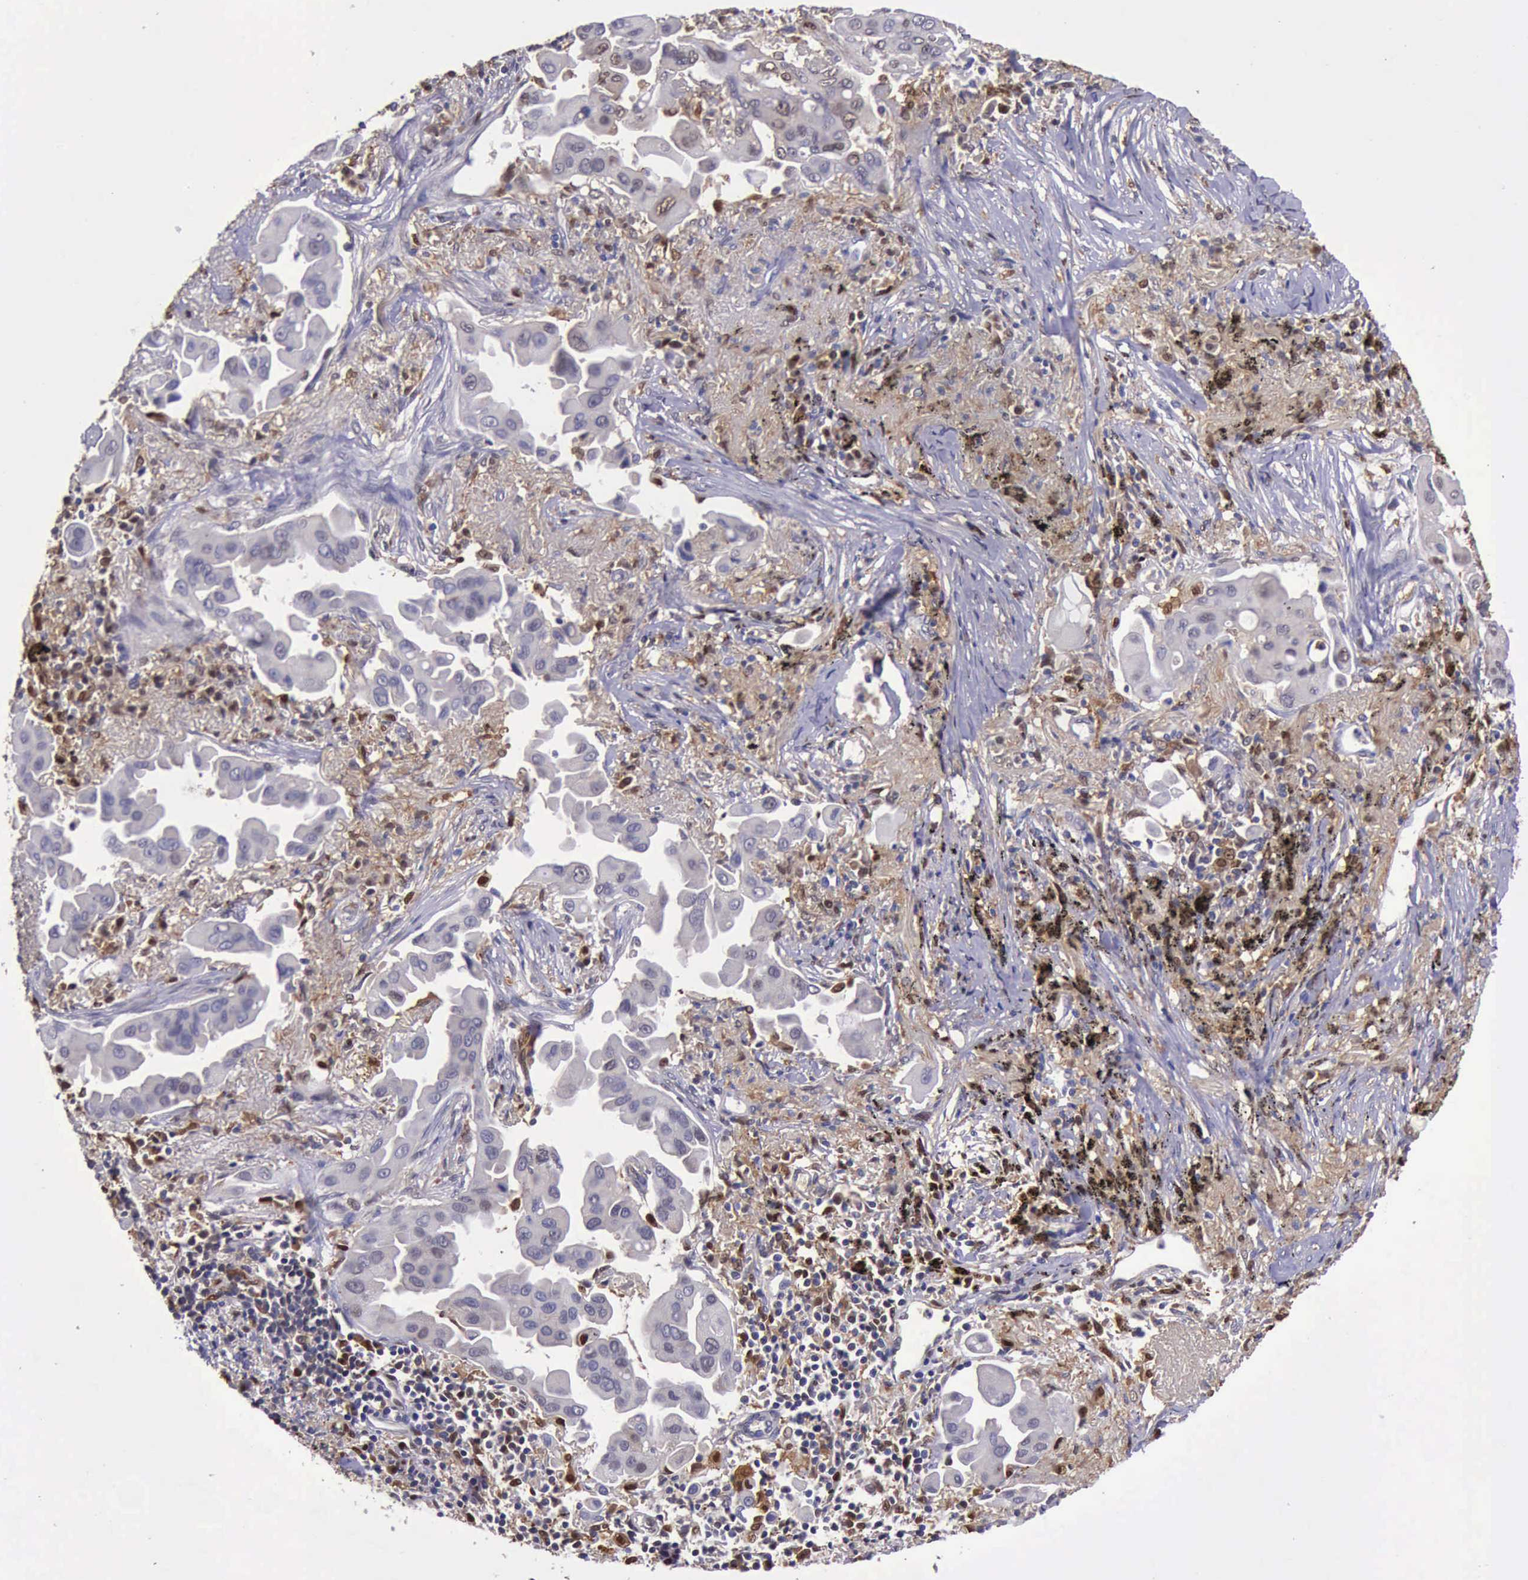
{"staining": {"intensity": "negative", "quantity": "none", "location": "none"}, "tissue": "lung cancer", "cell_type": "Tumor cells", "image_type": "cancer", "snomed": [{"axis": "morphology", "description": "Adenocarcinoma, NOS"}, {"axis": "topography", "description": "Lung"}], "caption": "IHC of human lung cancer displays no staining in tumor cells. (DAB (3,3'-diaminobenzidine) IHC, high magnification).", "gene": "TYMP", "patient": {"sex": "male", "age": 68}}